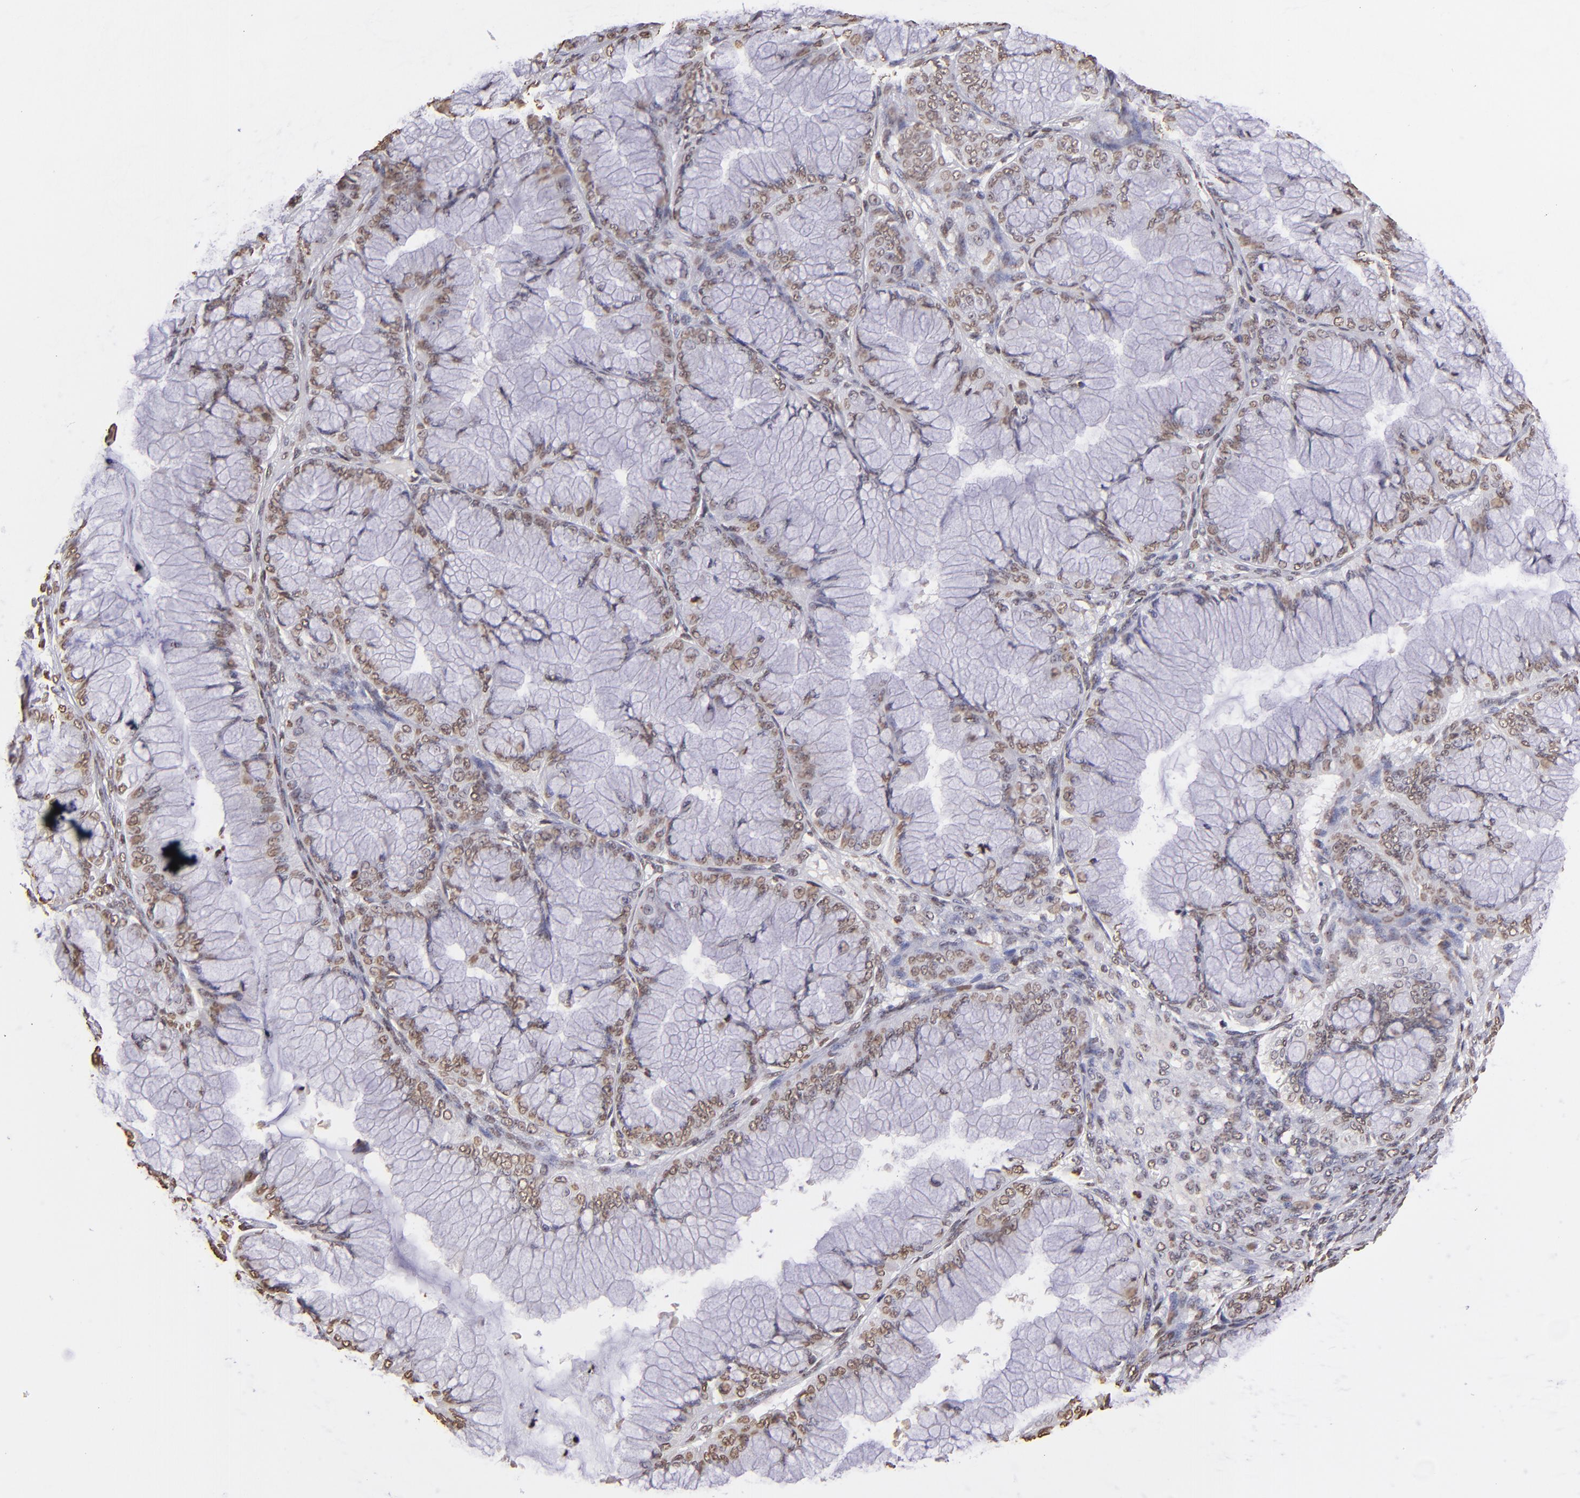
{"staining": {"intensity": "moderate", "quantity": "25%-75%", "location": "nuclear"}, "tissue": "ovarian cancer", "cell_type": "Tumor cells", "image_type": "cancer", "snomed": [{"axis": "morphology", "description": "Cystadenocarcinoma, mucinous, NOS"}, {"axis": "topography", "description": "Ovary"}], "caption": "A brown stain highlights moderate nuclear expression of a protein in ovarian cancer (mucinous cystadenocarcinoma) tumor cells. The protein of interest is shown in brown color, while the nuclei are stained blue.", "gene": "LBX1", "patient": {"sex": "female", "age": 63}}